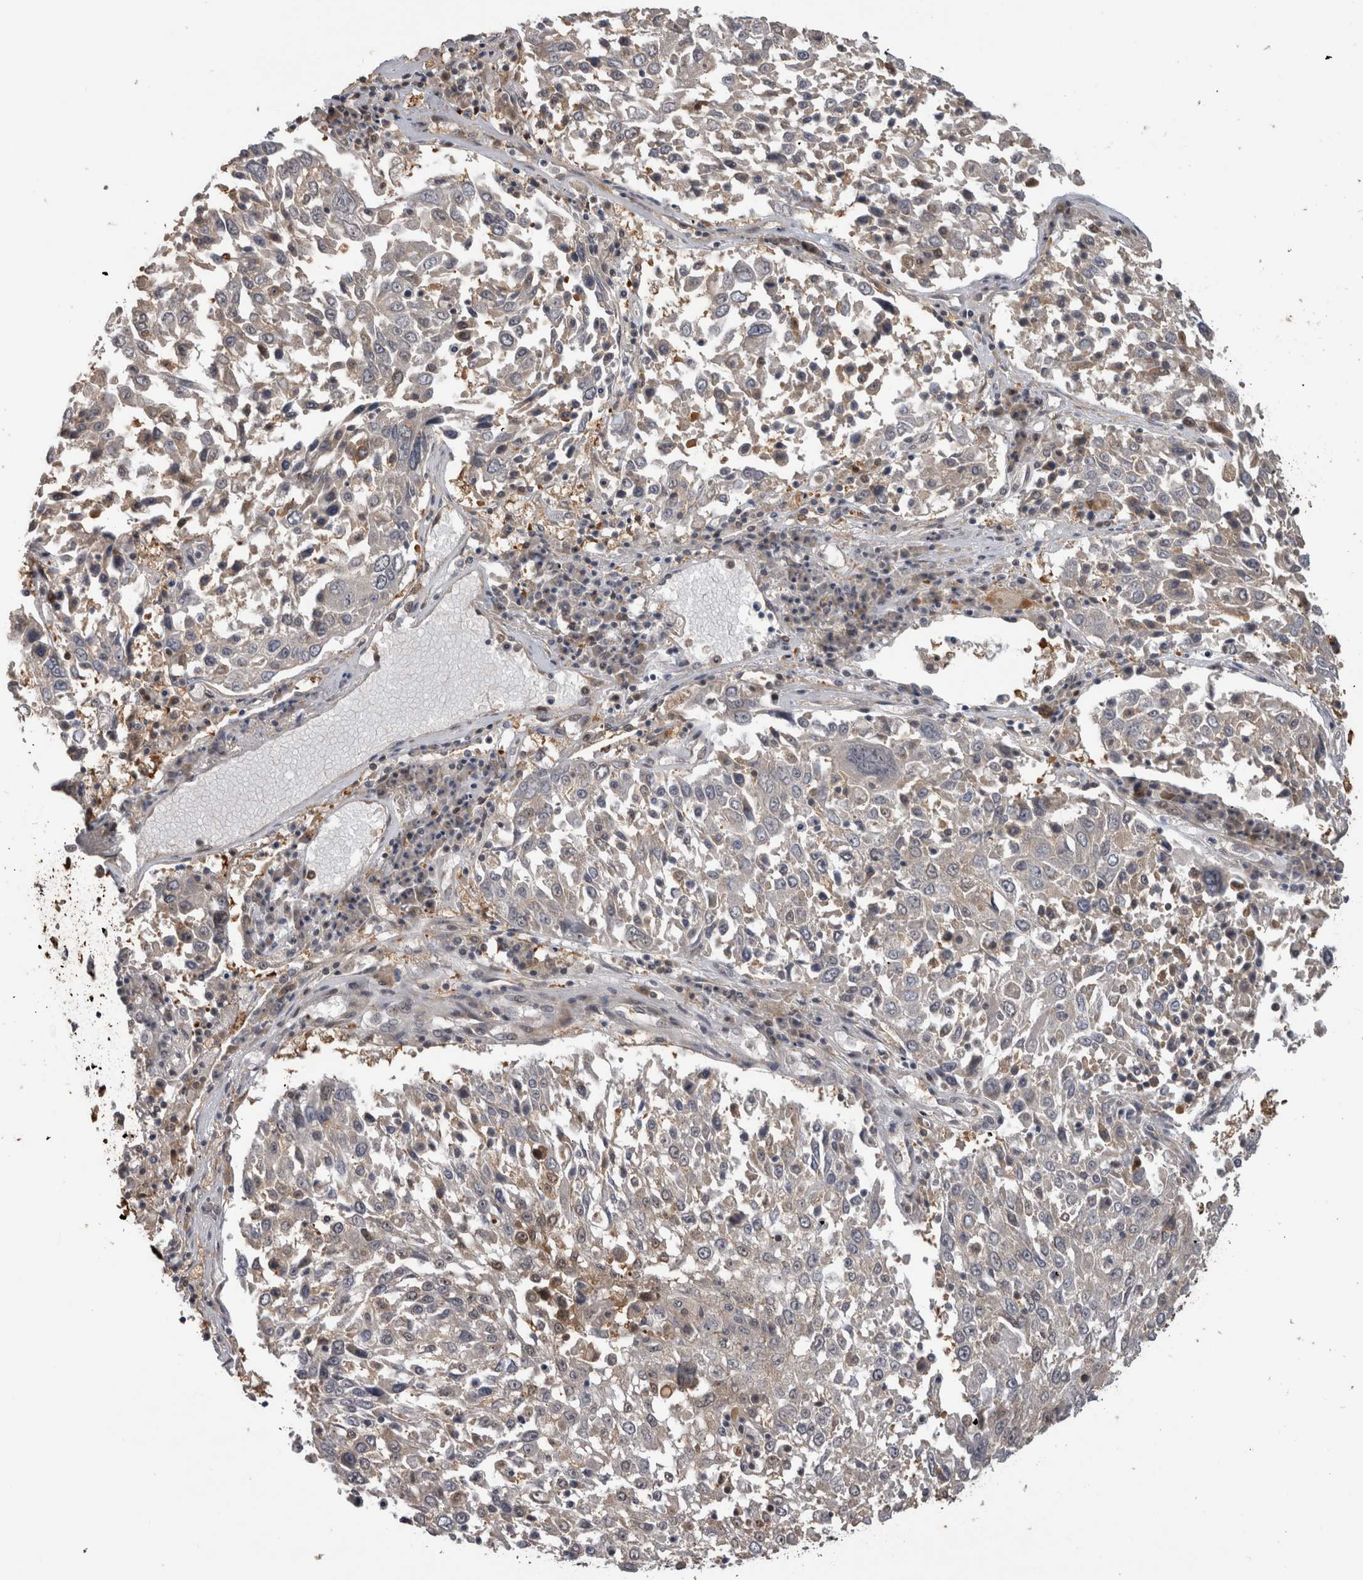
{"staining": {"intensity": "negative", "quantity": "none", "location": "none"}, "tissue": "lung cancer", "cell_type": "Tumor cells", "image_type": "cancer", "snomed": [{"axis": "morphology", "description": "Squamous cell carcinoma, NOS"}, {"axis": "topography", "description": "Lung"}], "caption": "The image reveals no staining of tumor cells in lung cancer (squamous cell carcinoma).", "gene": "USH1G", "patient": {"sex": "male", "age": 65}}